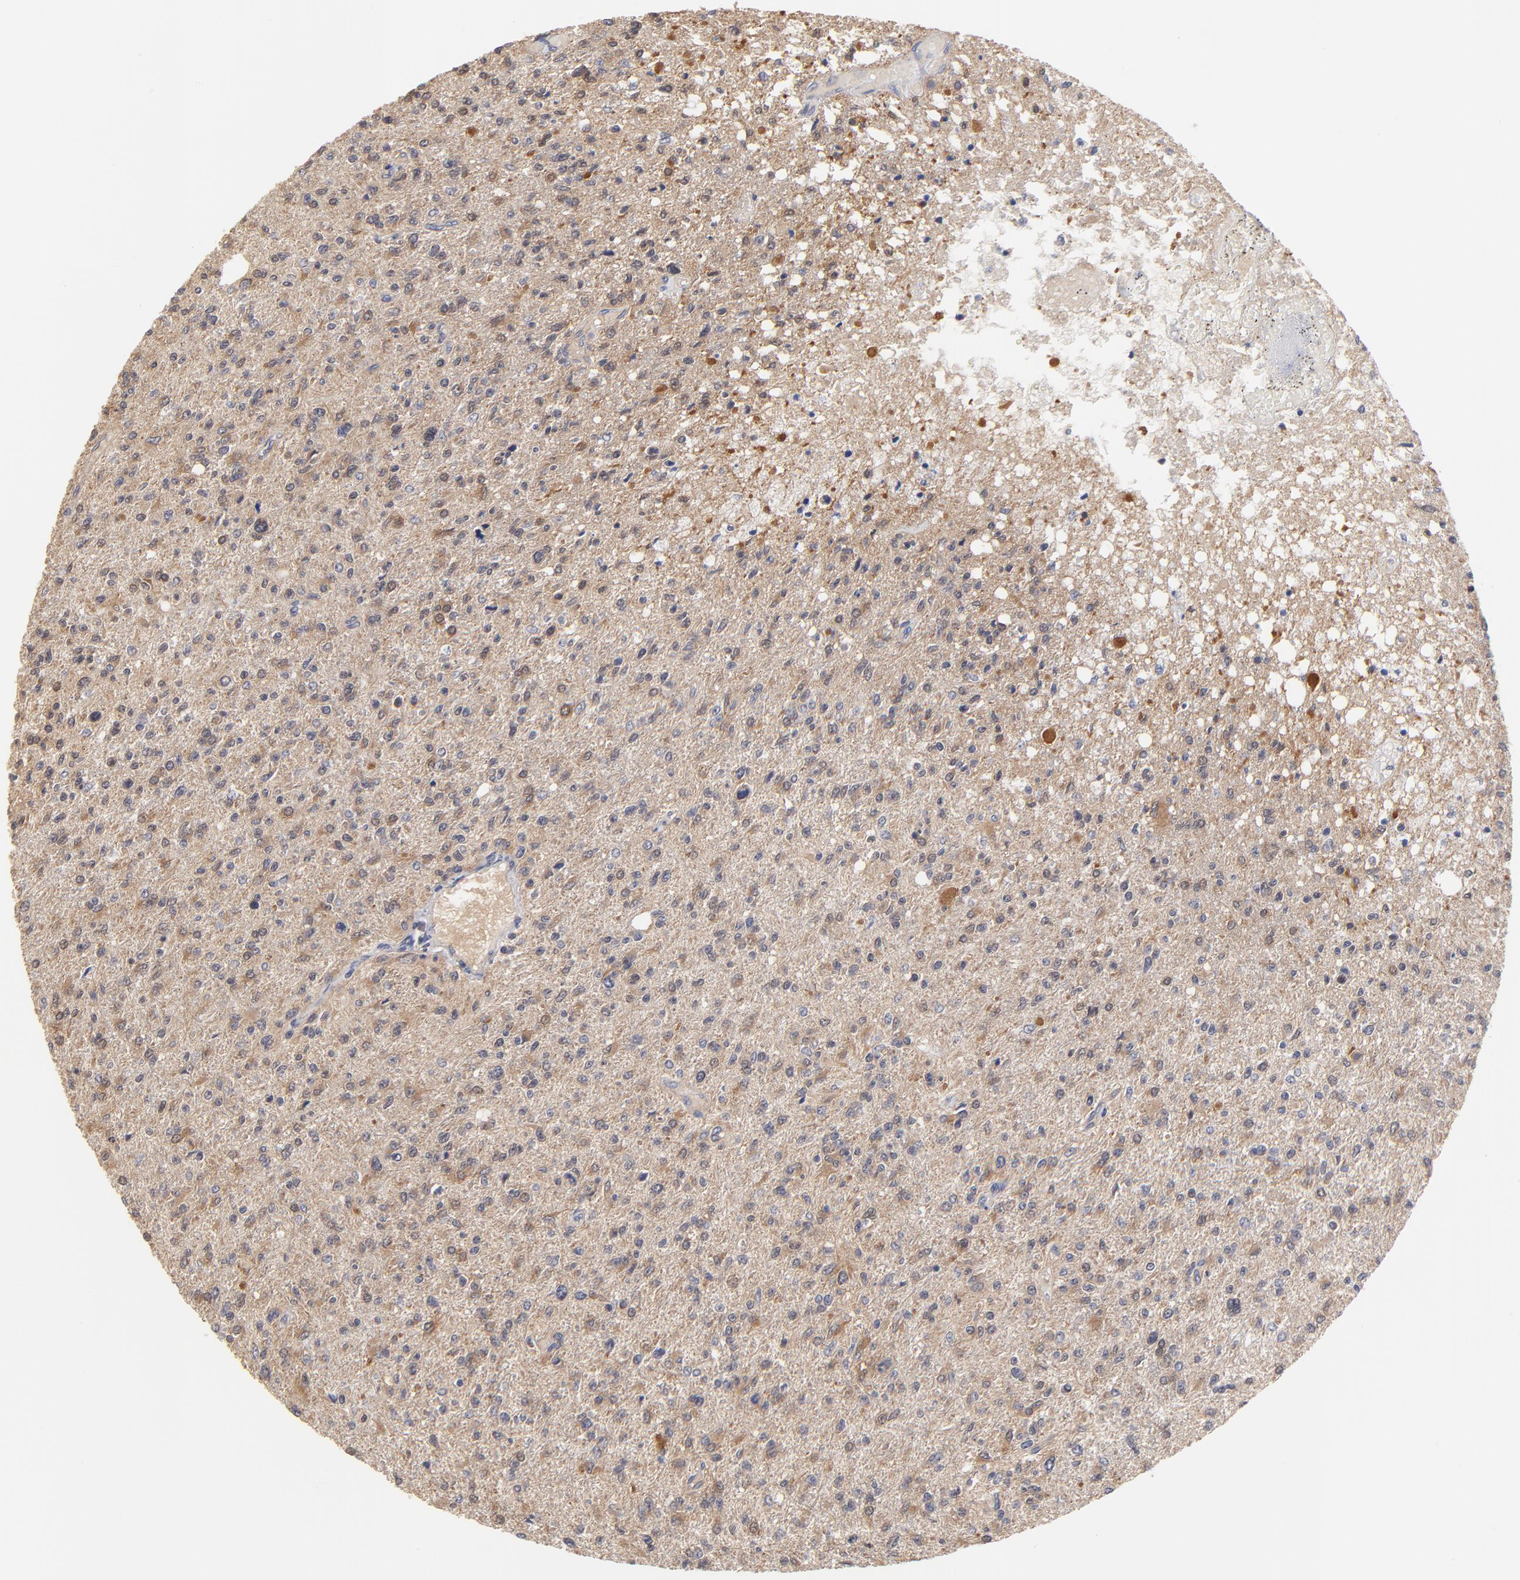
{"staining": {"intensity": "weak", "quantity": "25%-75%", "location": "cytoplasmic/membranous"}, "tissue": "glioma", "cell_type": "Tumor cells", "image_type": "cancer", "snomed": [{"axis": "morphology", "description": "Glioma, malignant, High grade"}, {"axis": "topography", "description": "Cerebral cortex"}], "caption": "Immunohistochemistry of human malignant glioma (high-grade) reveals low levels of weak cytoplasmic/membranous staining in approximately 25%-75% of tumor cells.", "gene": "PCMT1", "patient": {"sex": "male", "age": 76}}